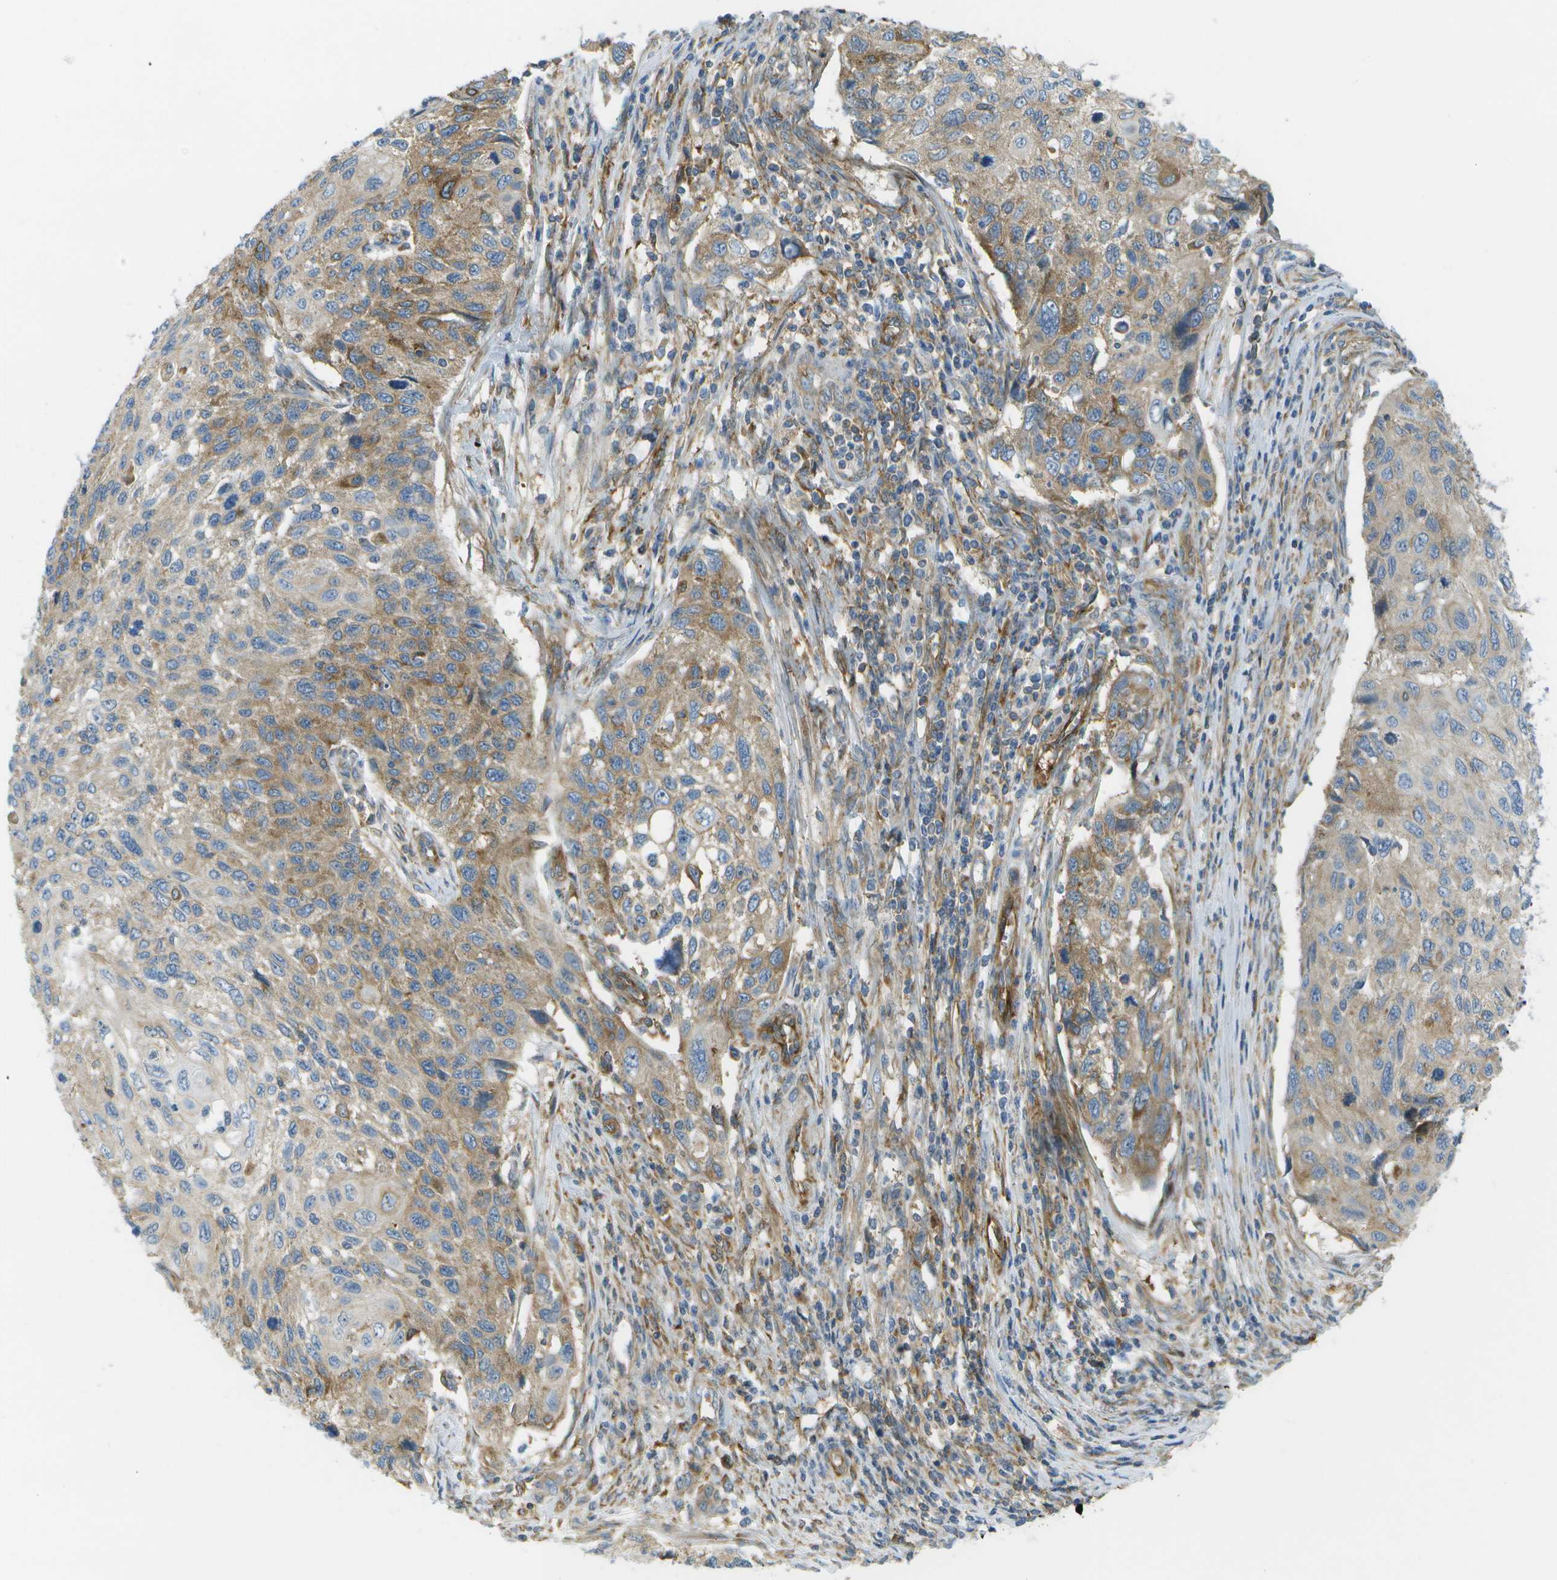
{"staining": {"intensity": "moderate", "quantity": "<25%", "location": "cytoplasmic/membranous"}, "tissue": "cervical cancer", "cell_type": "Tumor cells", "image_type": "cancer", "snomed": [{"axis": "morphology", "description": "Squamous cell carcinoma, NOS"}, {"axis": "topography", "description": "Cervix"}], "caption": "Protein staining displays moderate cytoplasmic/membranous expression in approximately <25% of tumor cells in cervical cancer (squamous cell carcinoma).", "gene": "WNK2", "patient": {"sex": "female", "age": 70}}